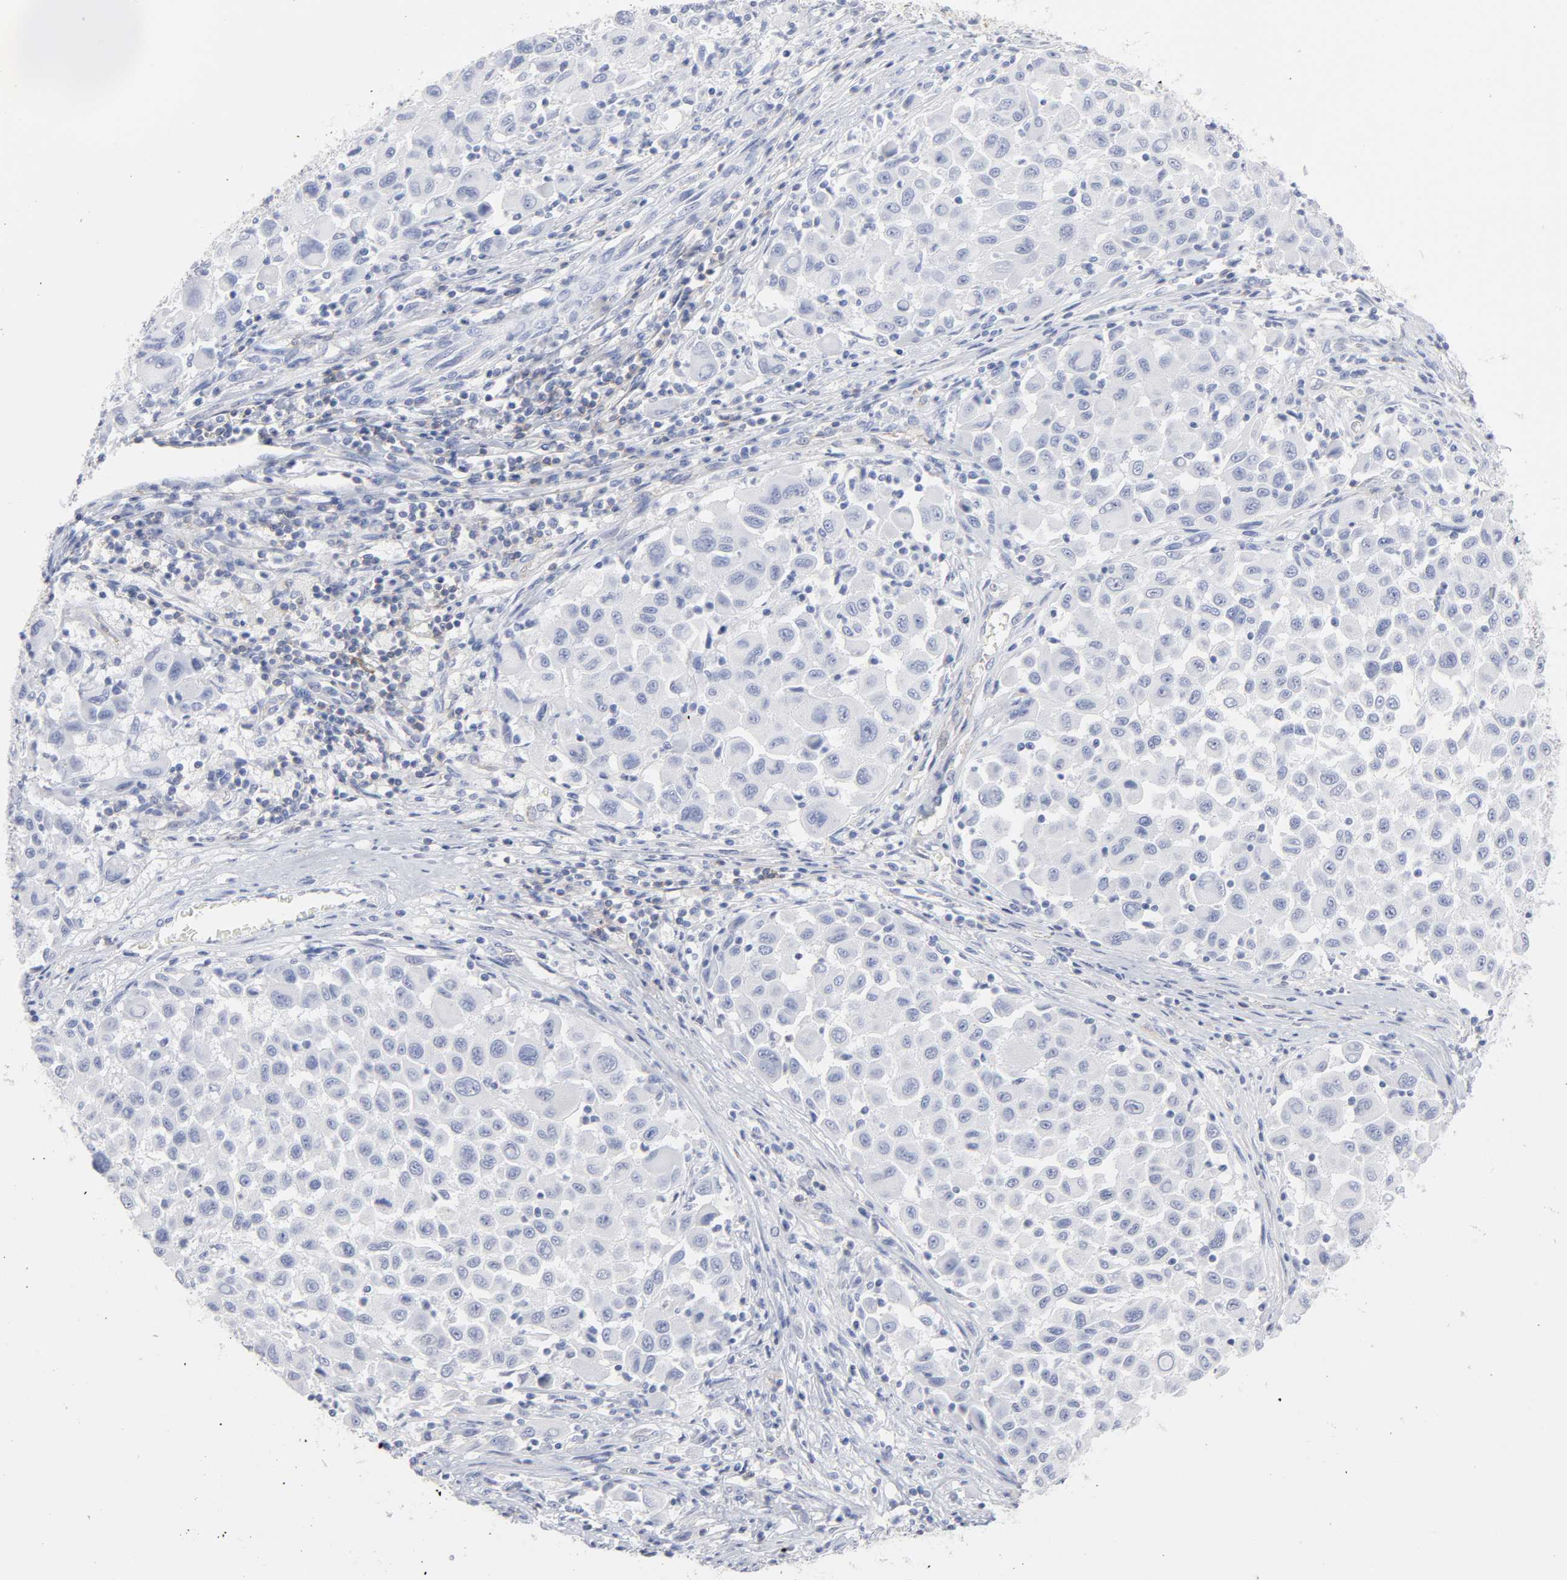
{"staining": {"intensity": "negative", "quantity": "none", "location": "none"}, "tissue": "melanoma", "cell_type": "Tumor cells", "image_type": "cancer", "snomed": [{"axis": "morphology", "description": "Malignant melanoma, Metastatic site"}, {"axis": "topography", "description": "Lymph node"}], "caption": "Human malignant melanoma (metastatic site) stained for a protein using immunohistochemistry demonstrates no positivity in tumor cells.", "gene": "P2RY8", "patient": {"sex": "male", "age": 61}}